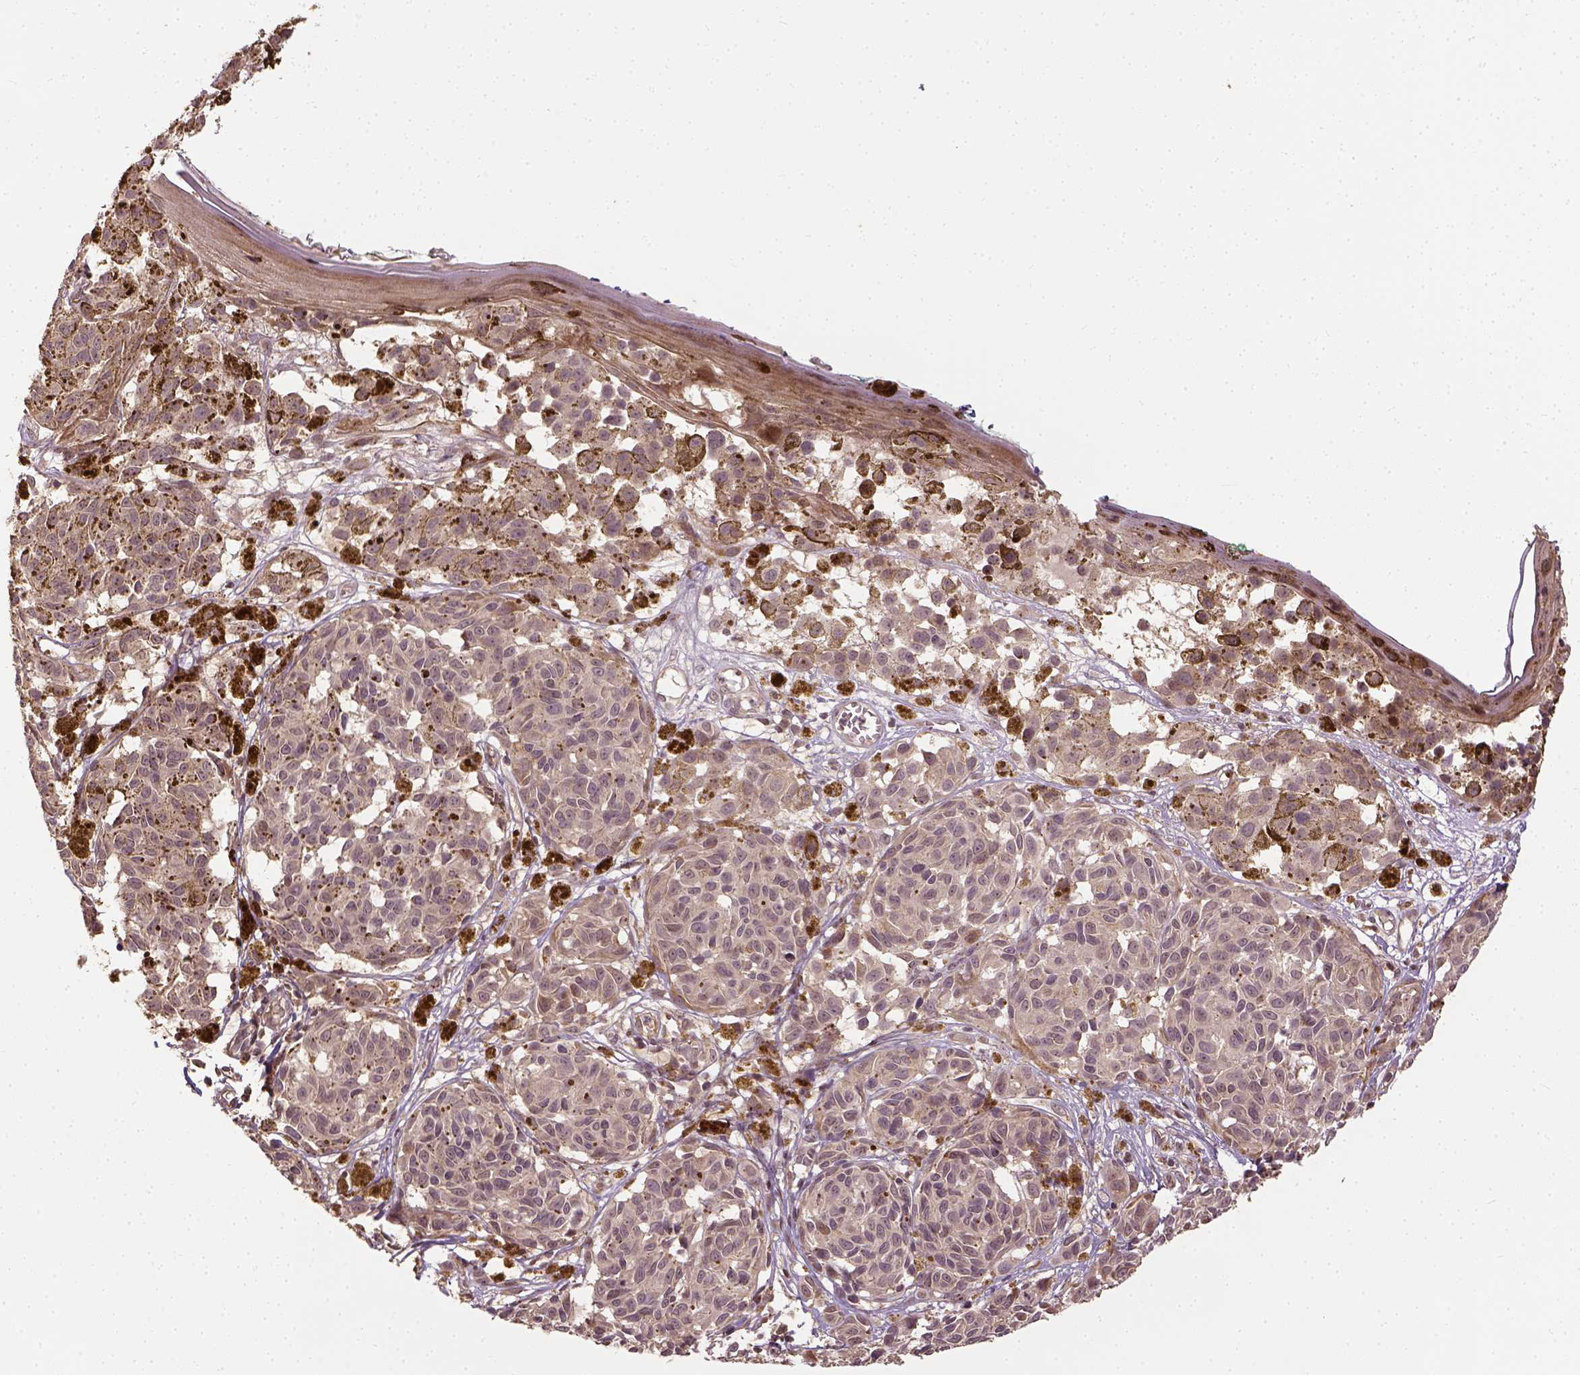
{"staining": {"intensity": "negative", "quantity": "none", "location": "none"}, "tissue": "melanoma", "cell_type": "Tumor cells", "image_type": "cancer", "snomed": [{"axis": "morphology", "description": "Malignant melanoma, NOS"}, {"axis": "topography", "description": "Skin"}], "caption": "There is no significant expression in tumor cells of malignant melanoma.", "gene": "VEGFA", "patient": {"sex": "female", "age": 38}}